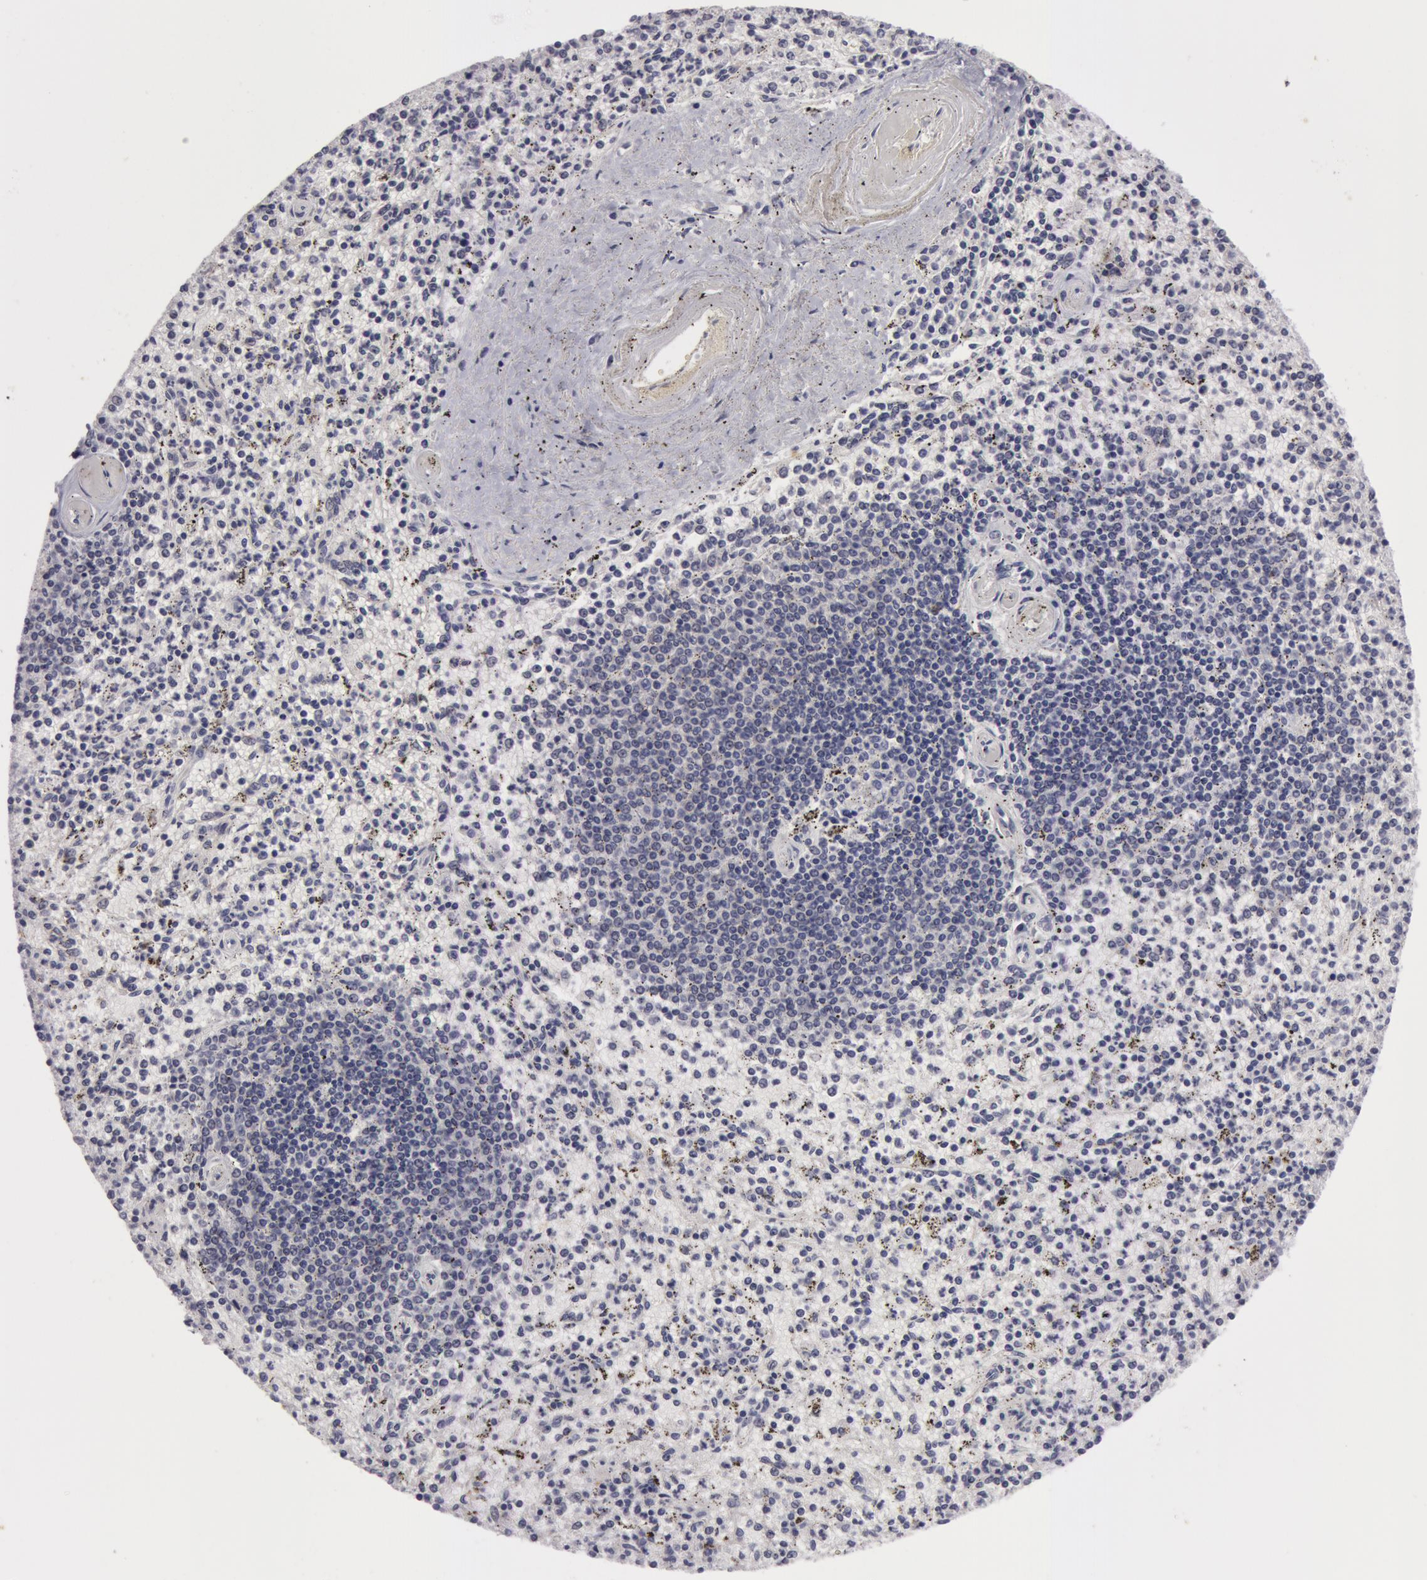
{"staining": {"intensity": "negative", "quantity": "none", "location": "none"}, "tissue": "spleen", "cell_type": "Cells in red pulp", "image_type": "normal", "snomed": [{"axis": "morphology", "description": "Normal tissue, NOS"}, {"axis": "topography", "description": "Spleen"}], "caption": "DAB immunohistochemical staining of normal human spleen reveals no significant positivity in cells in red pulp.", "gene": "NLGN4X", "patient": {"sex": "male", "age": 72}}